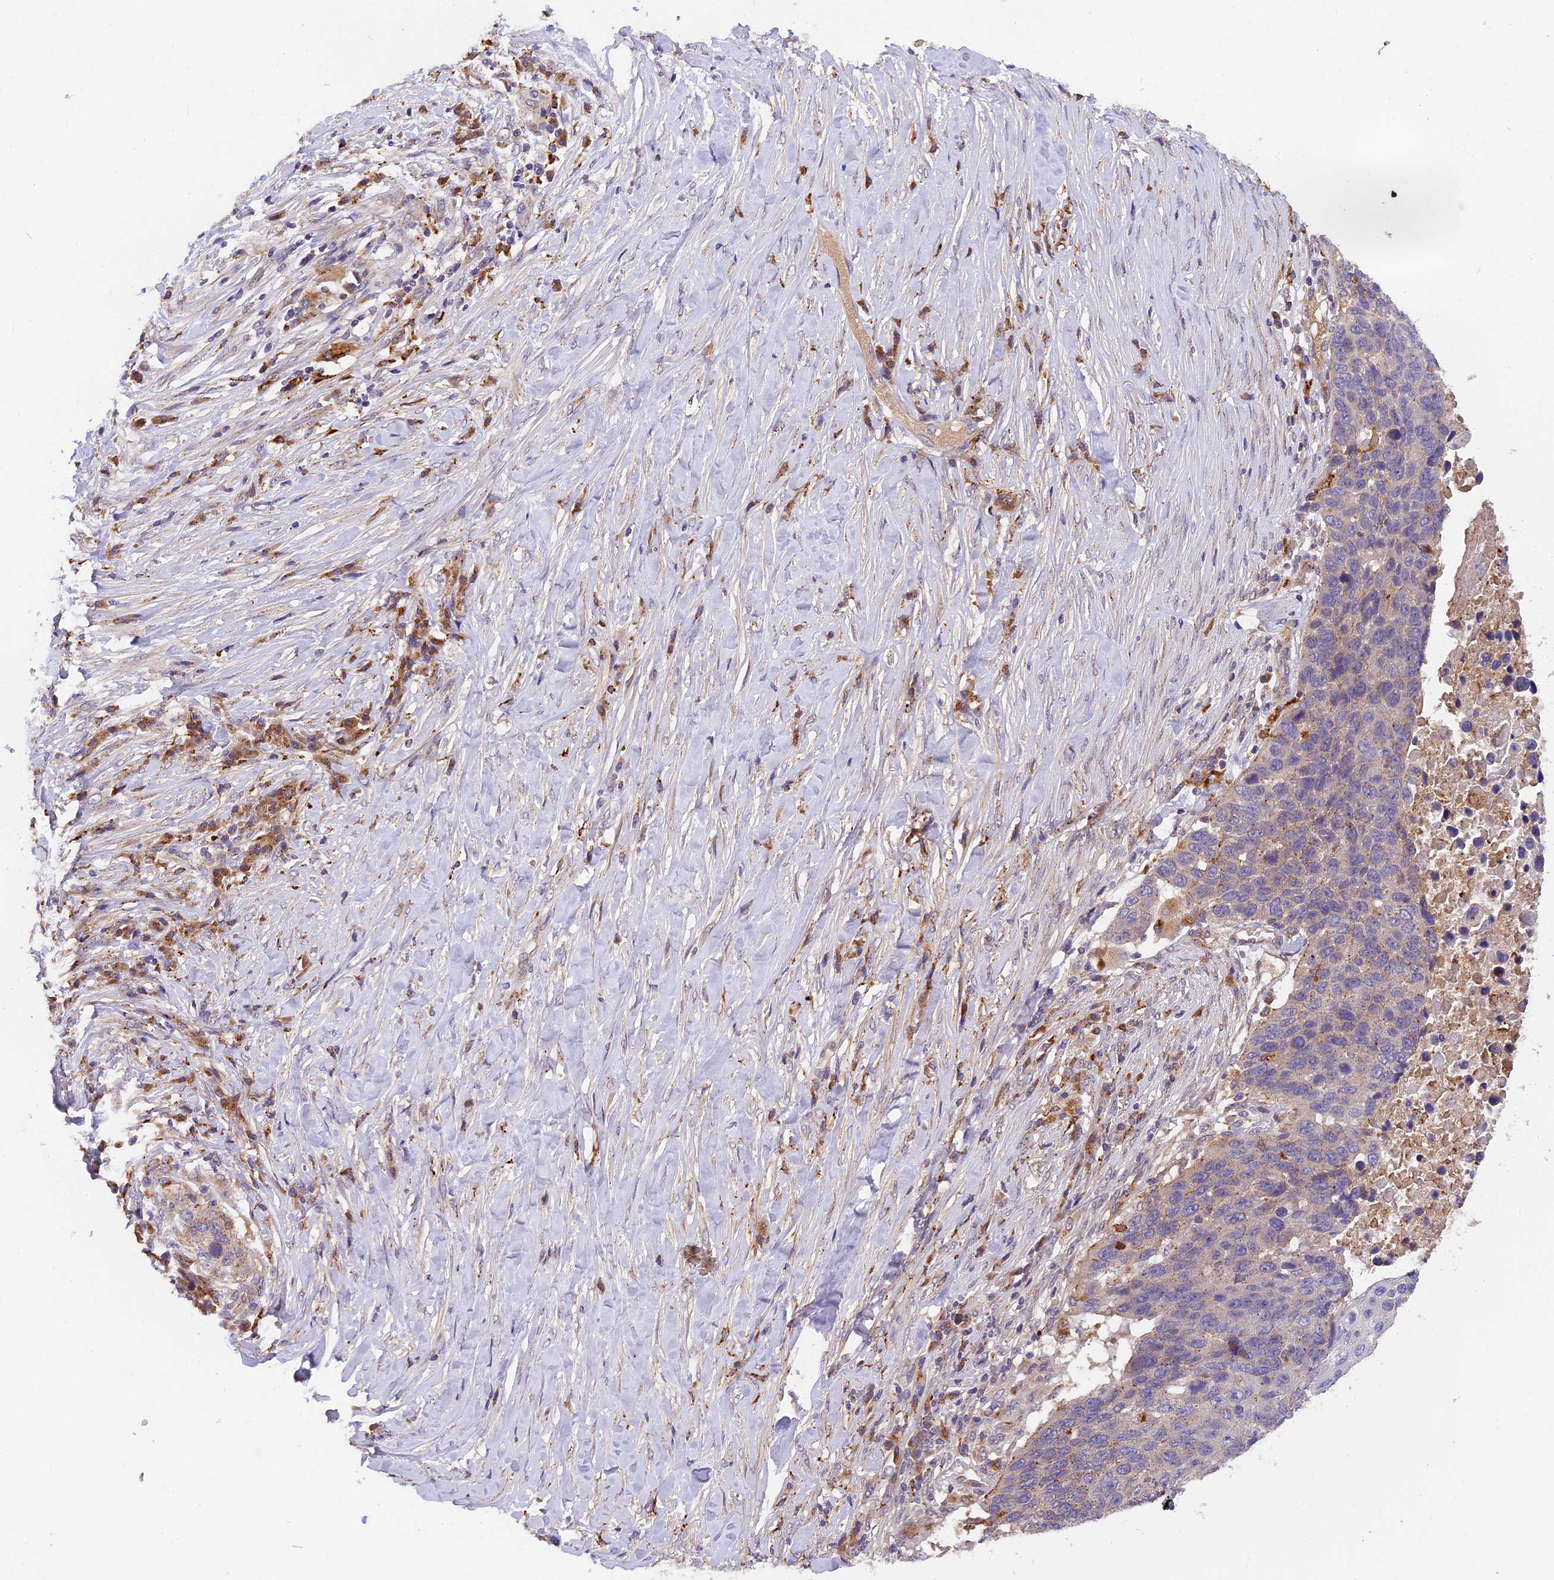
{"staining": {"intensity": "weak", "quantity": "25%-75%", "location": "cytoplasmic/membranous"}, "tissue": "lung cancer", "cell_type": "Tumor cells", "image_type": "cancer", "snomed": [{"axis": "morphology", "description": "Normal tissue, NOS"}, {"axis": "morphology", "description": "Squamous cell carcinoma, NOS"}, {"axis": "topography", "description": "Lymph node"}, {"axis": "topography", "description": "Lung"}], "caption": "Immunohistochemistry of human lung cancer displays low levels of weak cytoplasmic/membranous expression in about 25%-75% of tumor cells.", "gene": "COPE", "patient": {"sex": "male", "age": 66}}